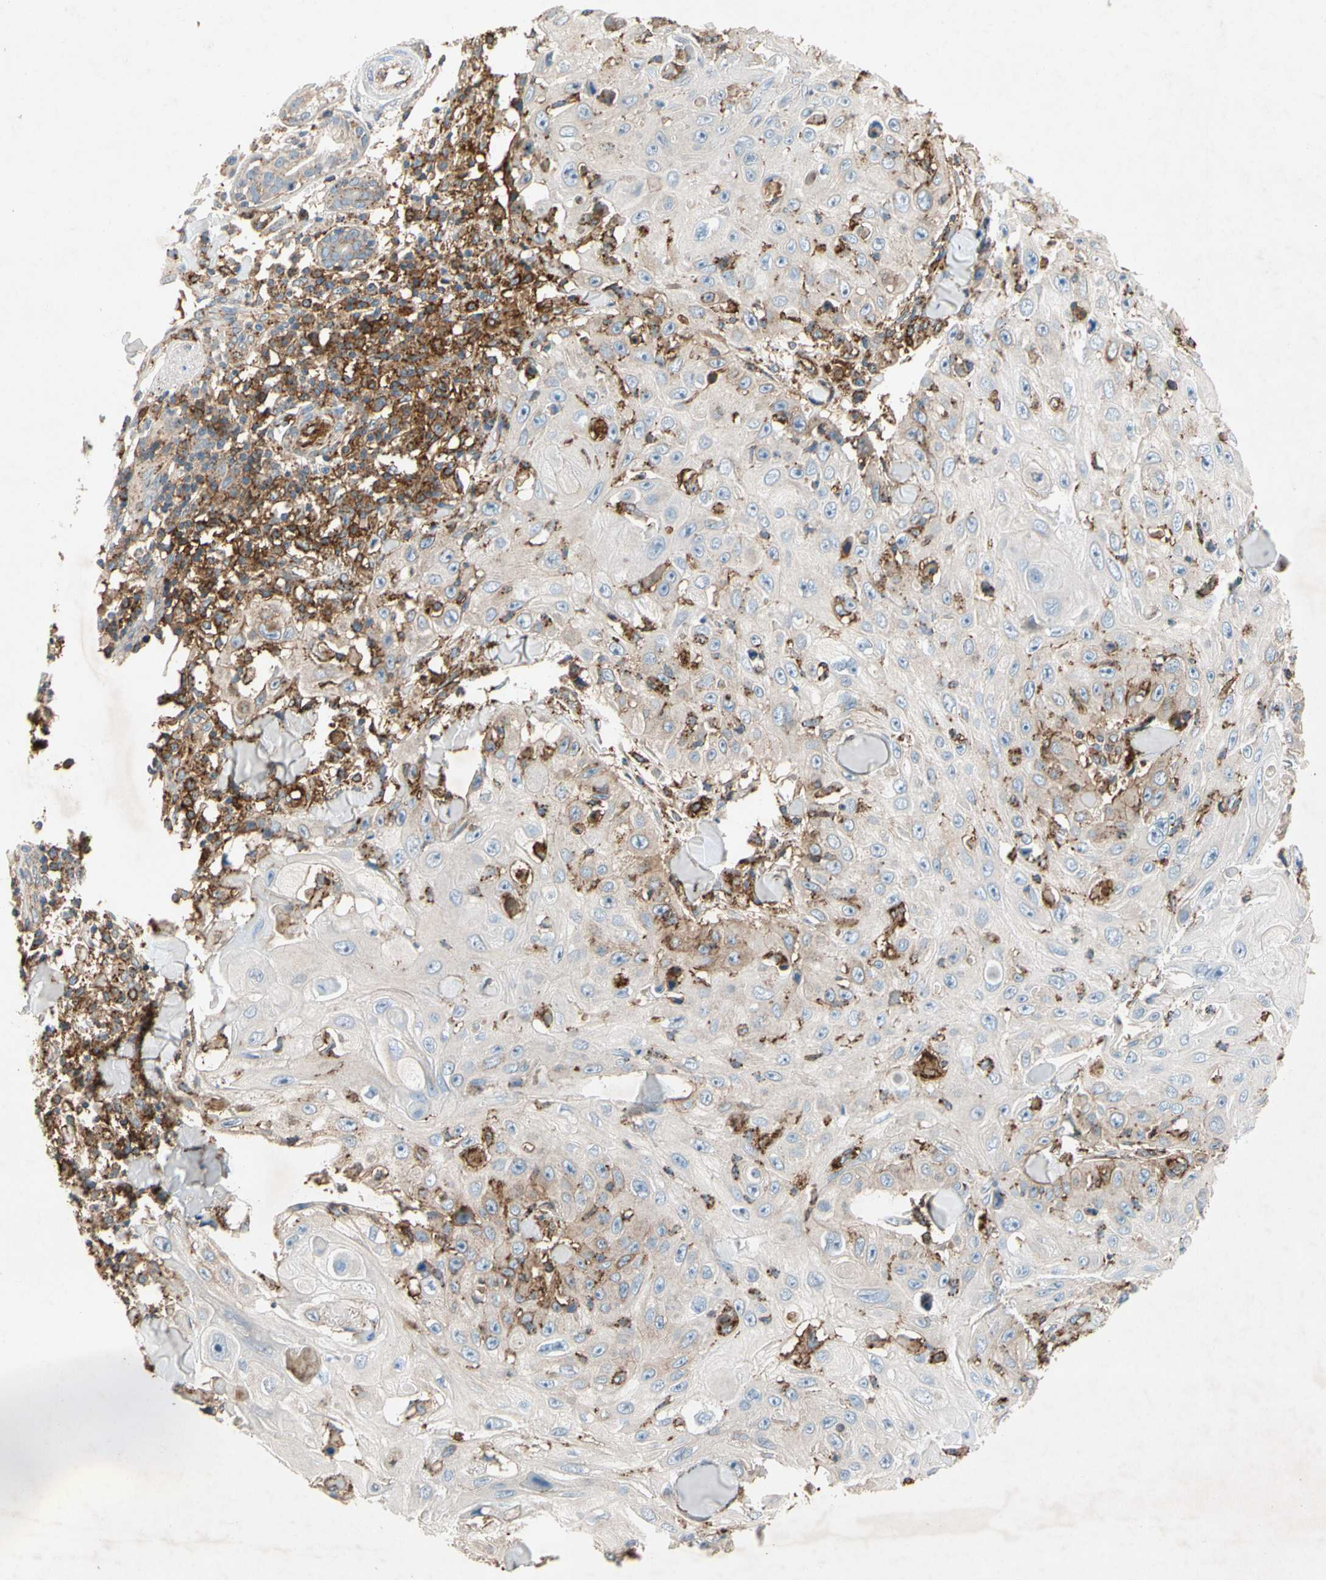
{"staining": {"intensity": "weak", "quantity": "<25%", "location": "cytoplasmic/membranous"}, "tissue": "skin cancer", "cell_type": "Tumor cells", "image_type": "cancer", "snomed": [{"axis": "morphology", "description": "Squamous cell carcinoma, NOS"}, {"axis": "topography", "description": "Skin"}], "caption": "Tumor cells show no significant staining in skin cancer (squamous cell carcinoma).", "gene": "NDFIP2", "patient": {"sex": "male", "age": 86}}